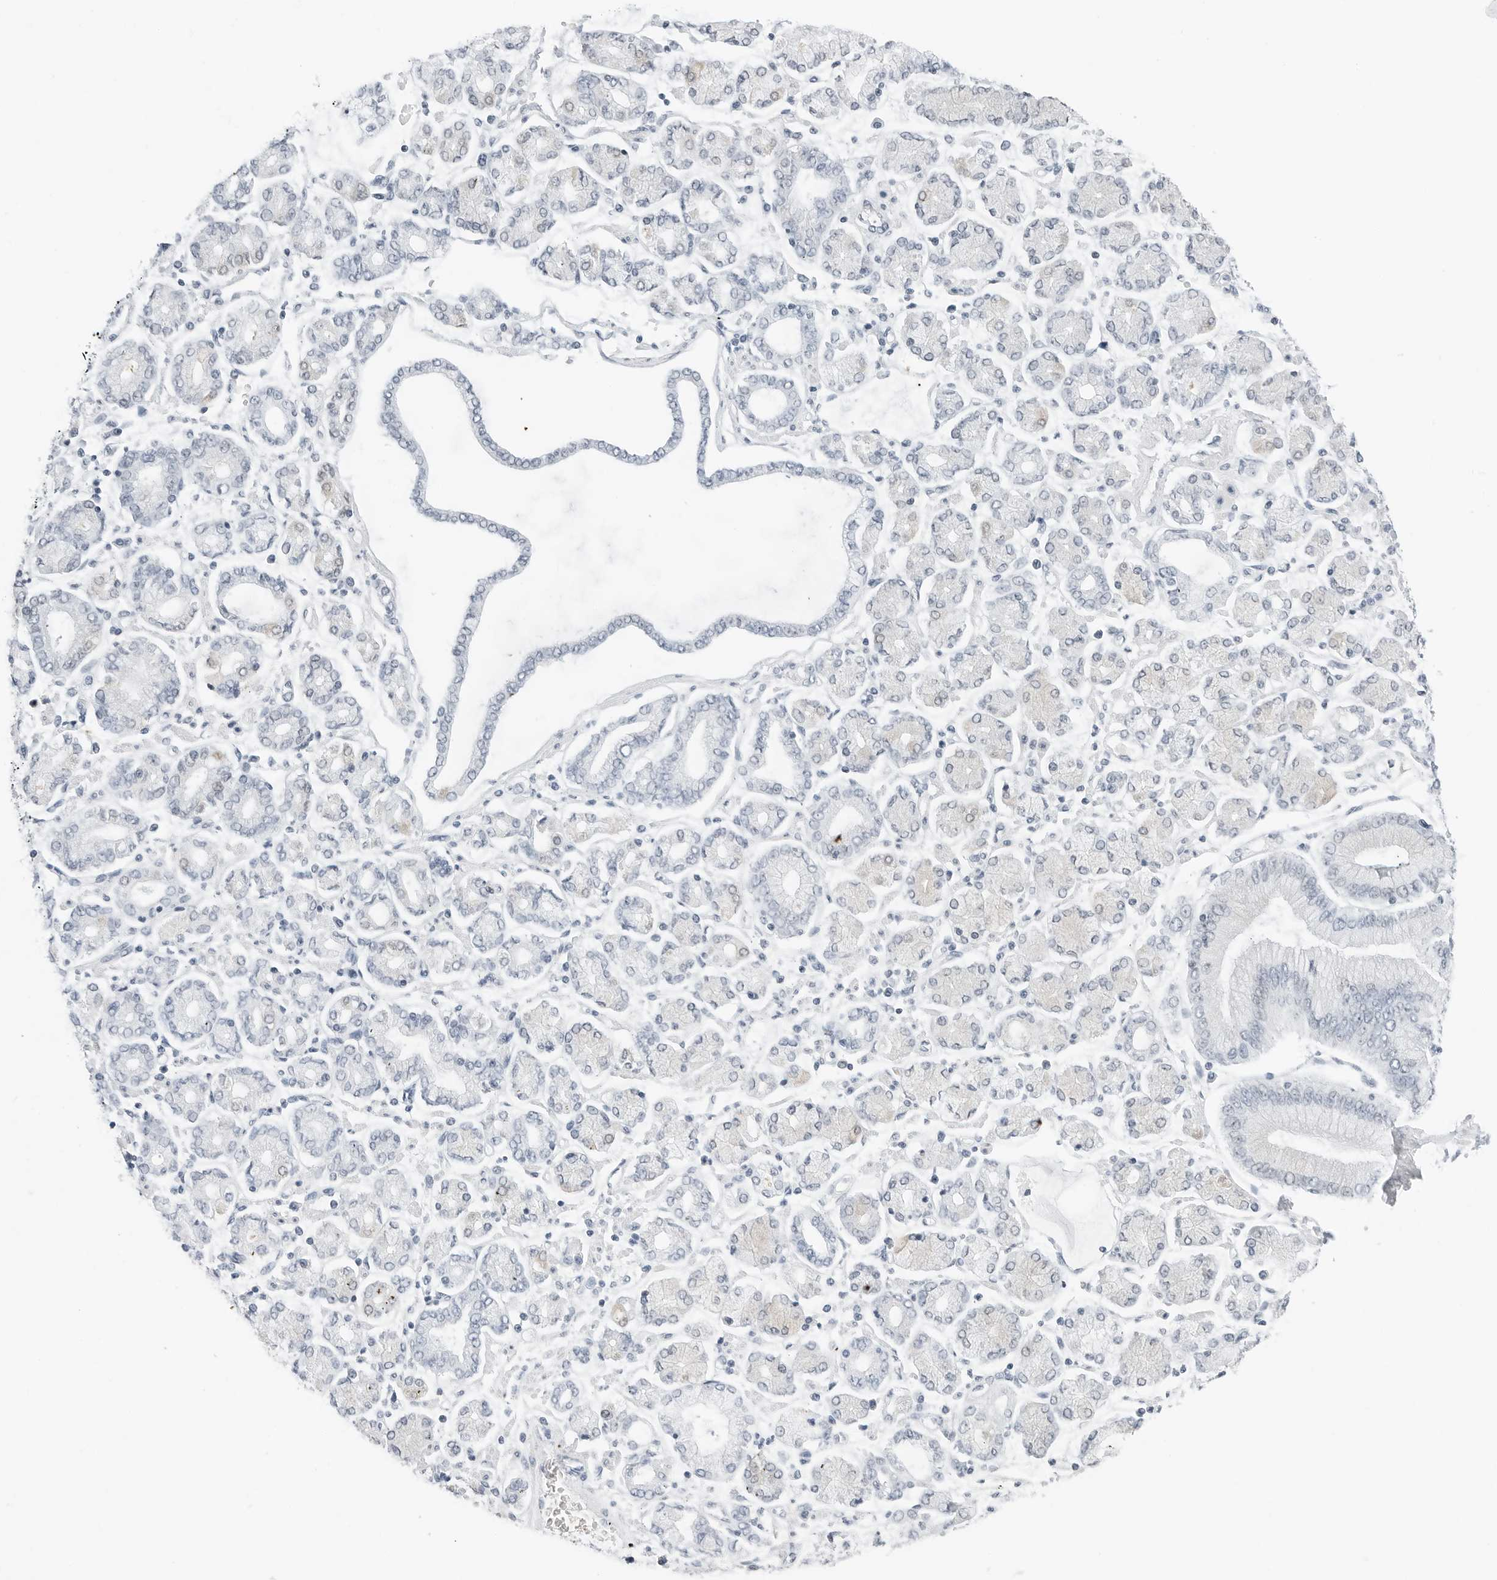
{"staining": {"intensity": "negative", "quantity": "none", "location": "none"}, "tissue": "stomach cancer", "cell_type": "Tumor cells", "image_type": "cancer", "snomed": [{"axis": "morphology", "description": "Adenocarcinoma, NOS"}, {"axis": "topography", "description": "Stomach"}], "caption": "Tumor cells show no significant staining in stomach adenocarcinoma. Brightfield microscopy of IHC stained with DAB (brown) and hematoxylin (blue), captured at high magnification.", "gene": "NTMT2", "patient": {"sex": "male", "age": 76}}